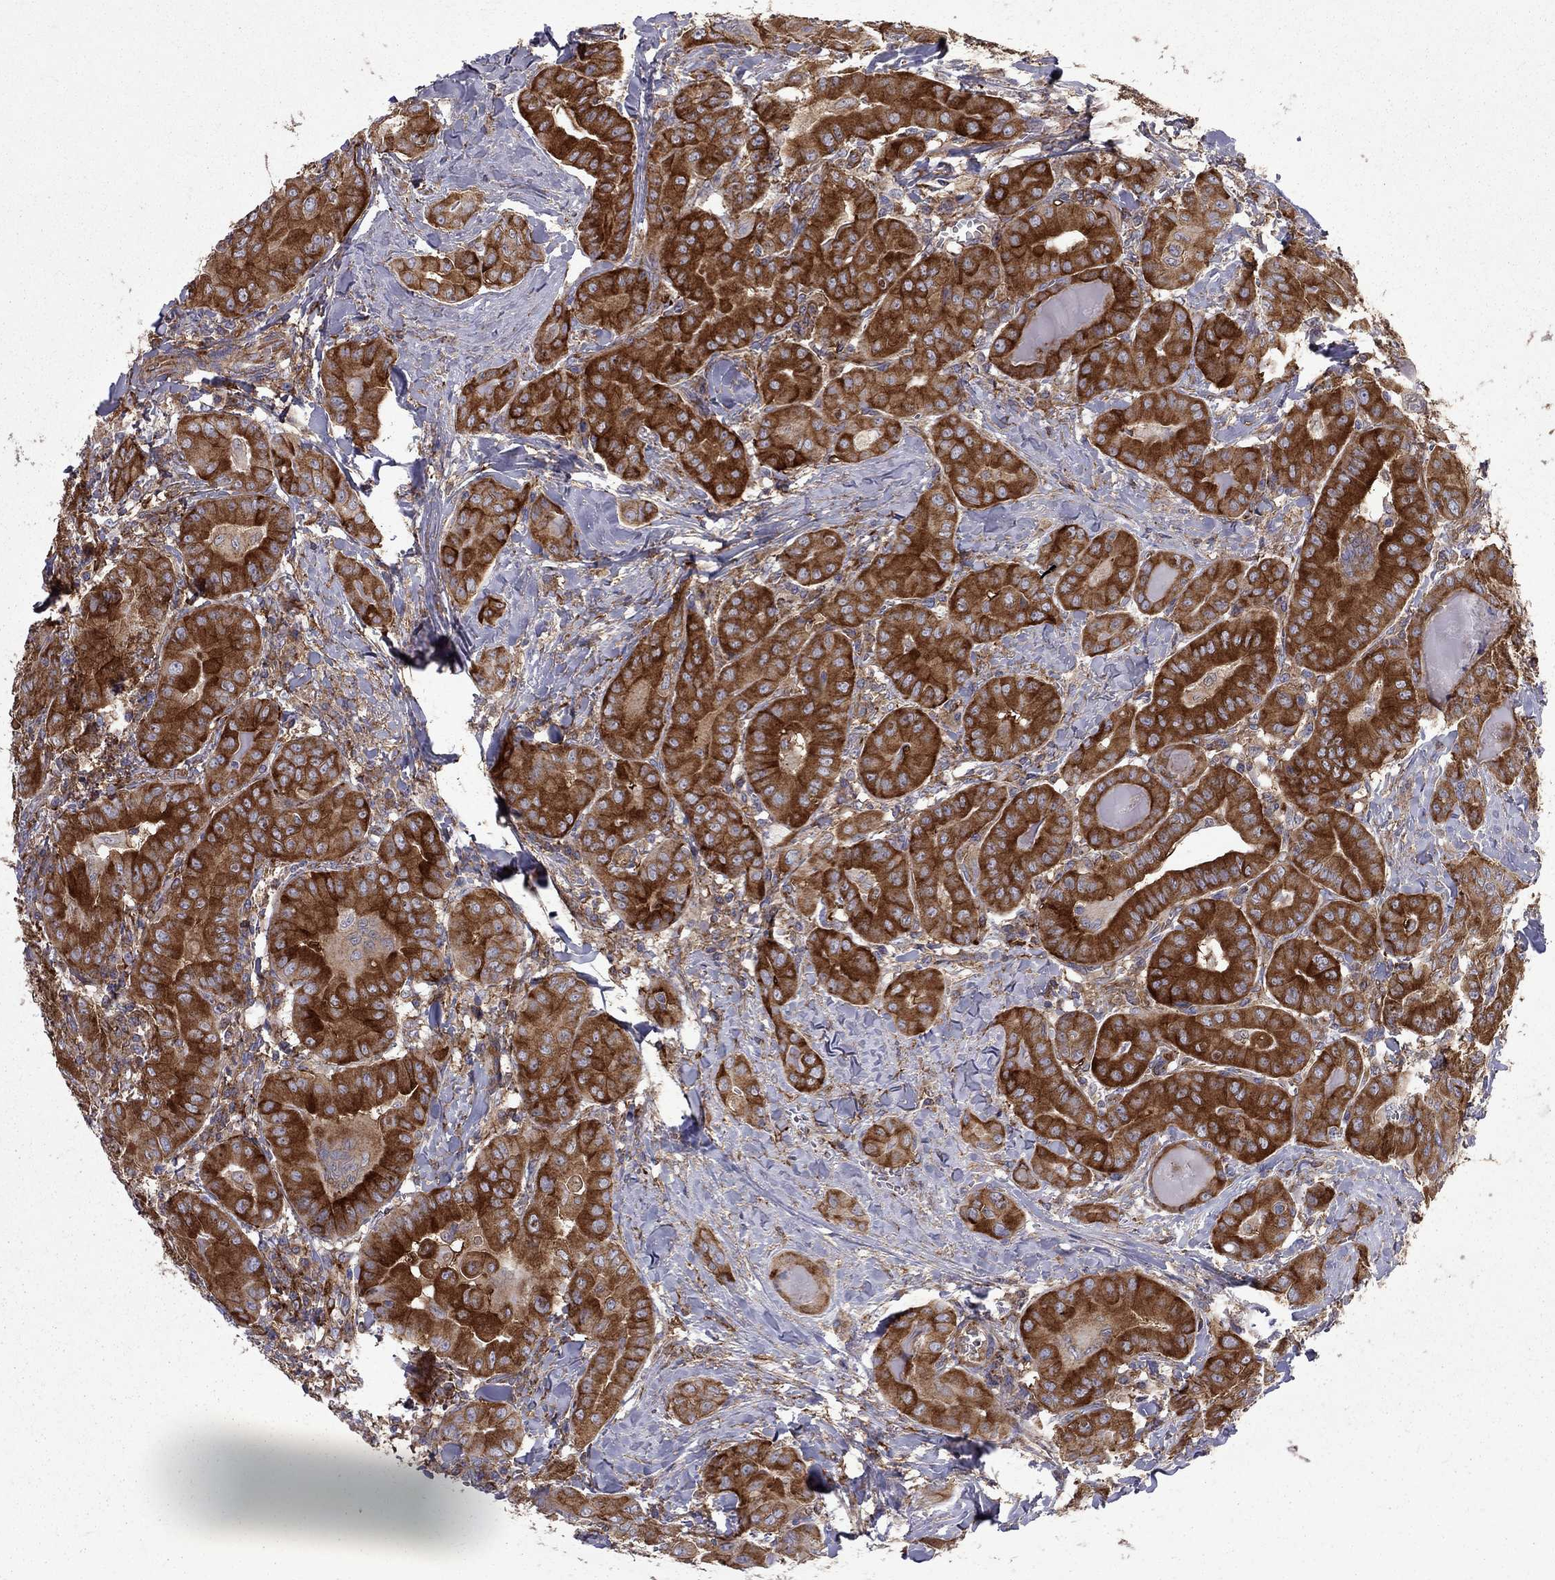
{"staining": {"intensity": "strong", "quantity": ">75%", "location": "cytoplasmic/membranous"}, "tissue": "thyroid cancer", "cell_type": "Tumor cells", "image_type": "cancer", "snomed": [{"axis": "morphology", "description": "Papillary adenocarcinoma, NOS"}, {"axis": "topography", "description": "Thyroid gland"}], "caption": "An immunohistochemistry image of neoplastic tissue is shown. Protein staining in brown highlights strong cytoplasmic/membranous positivity in papillary adenocarcinoma (thyroid) within tumor cells.", "gene": "EIF4E3", "patient": {"sex": "female", "age": 37}}